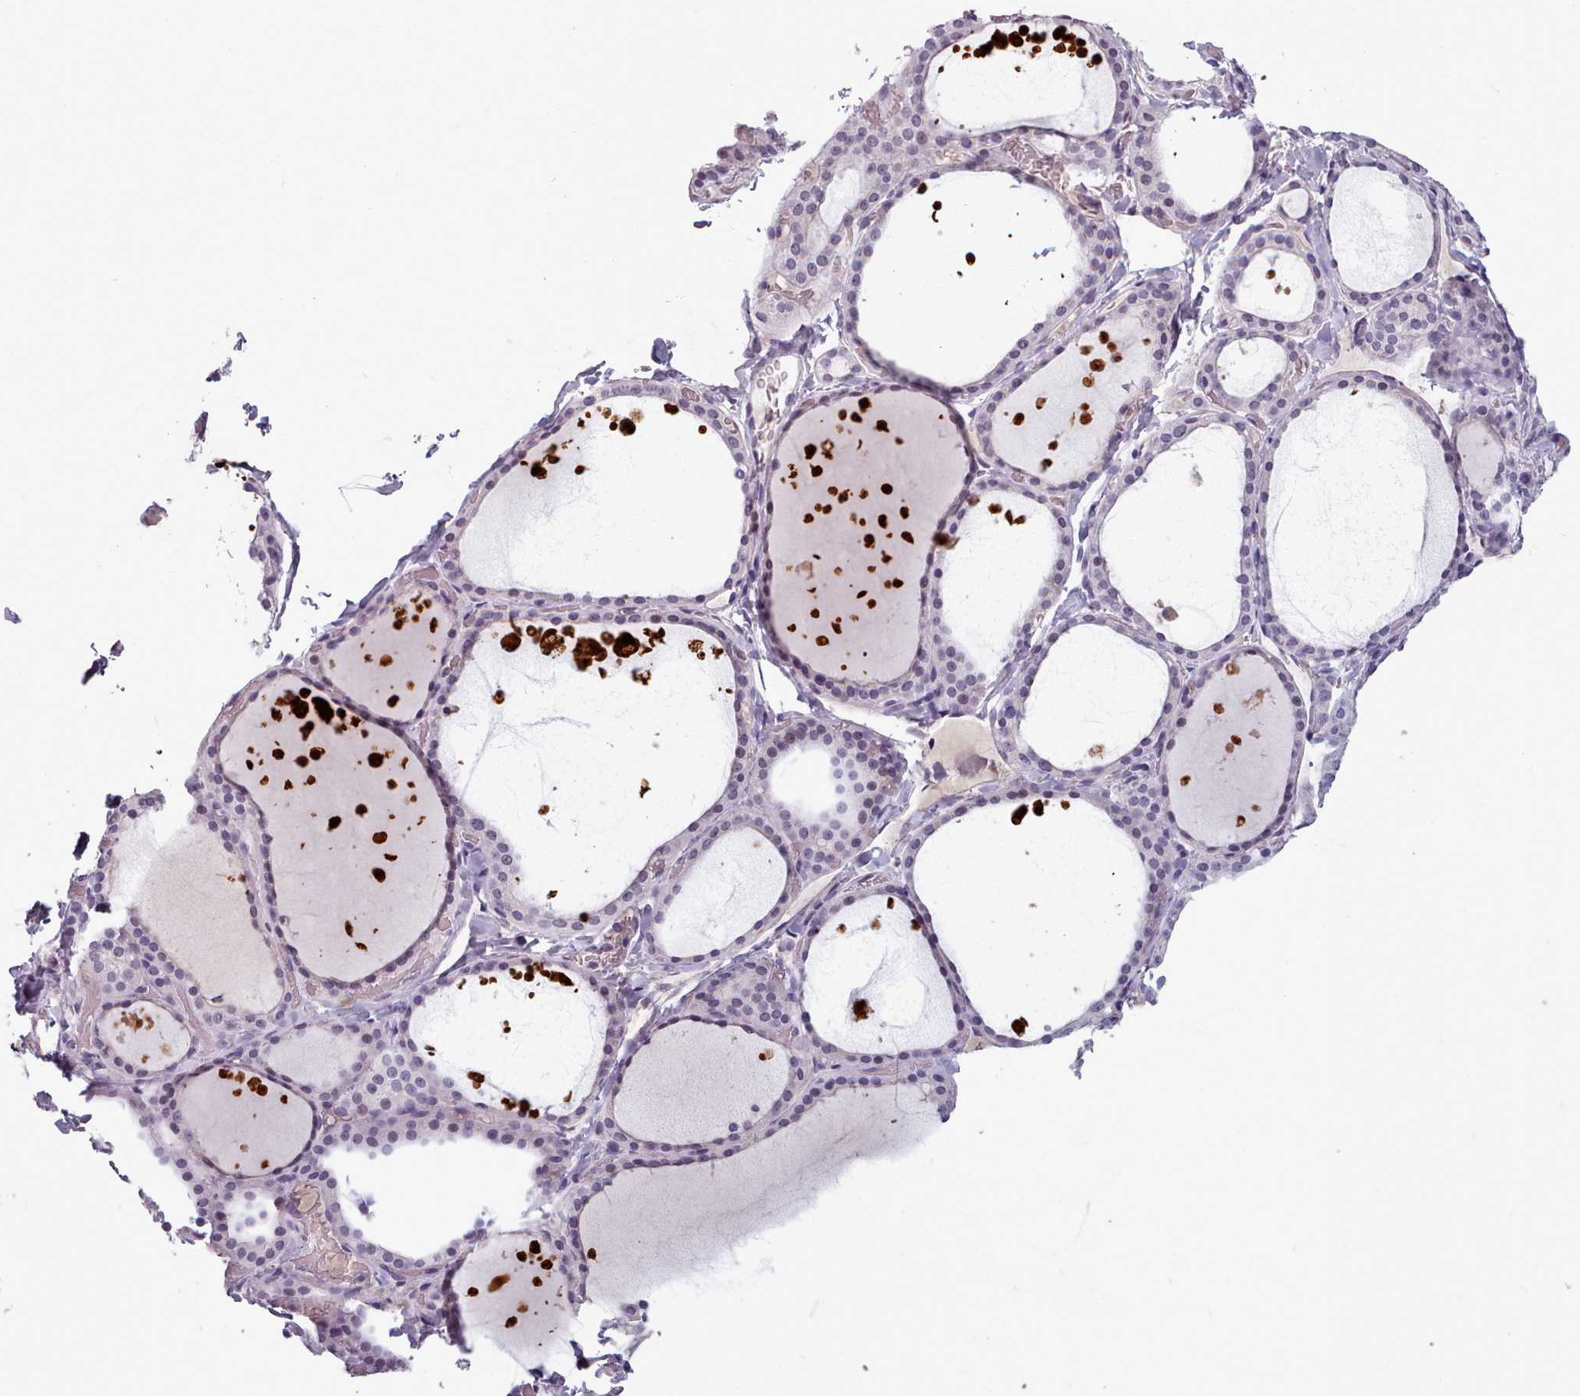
{"staining": {"intensity": "negative", "quantity": "none", "location": "none"}, "tissue": "thyroid gland", "cell_type": "Glandular cells", "image_type": "normal", "snomed": [{"axis": "morphology", "description": "Normal tissue, NOS"}, {"axis": "topography", "description": "Thyroid gland"}], "caption": "DAB immunohistochemical staining of unremarkable thyroid gland exhibits no significant positivity in glandular cells. (Stains: DAB (3,3'-diaminobenzidine) IHC with hematoxylin counter stain, Microscopy: brightfield microscopy at high magnification).", "gene": "PBX4", "patient": {"sex": "female", "age": 44}}